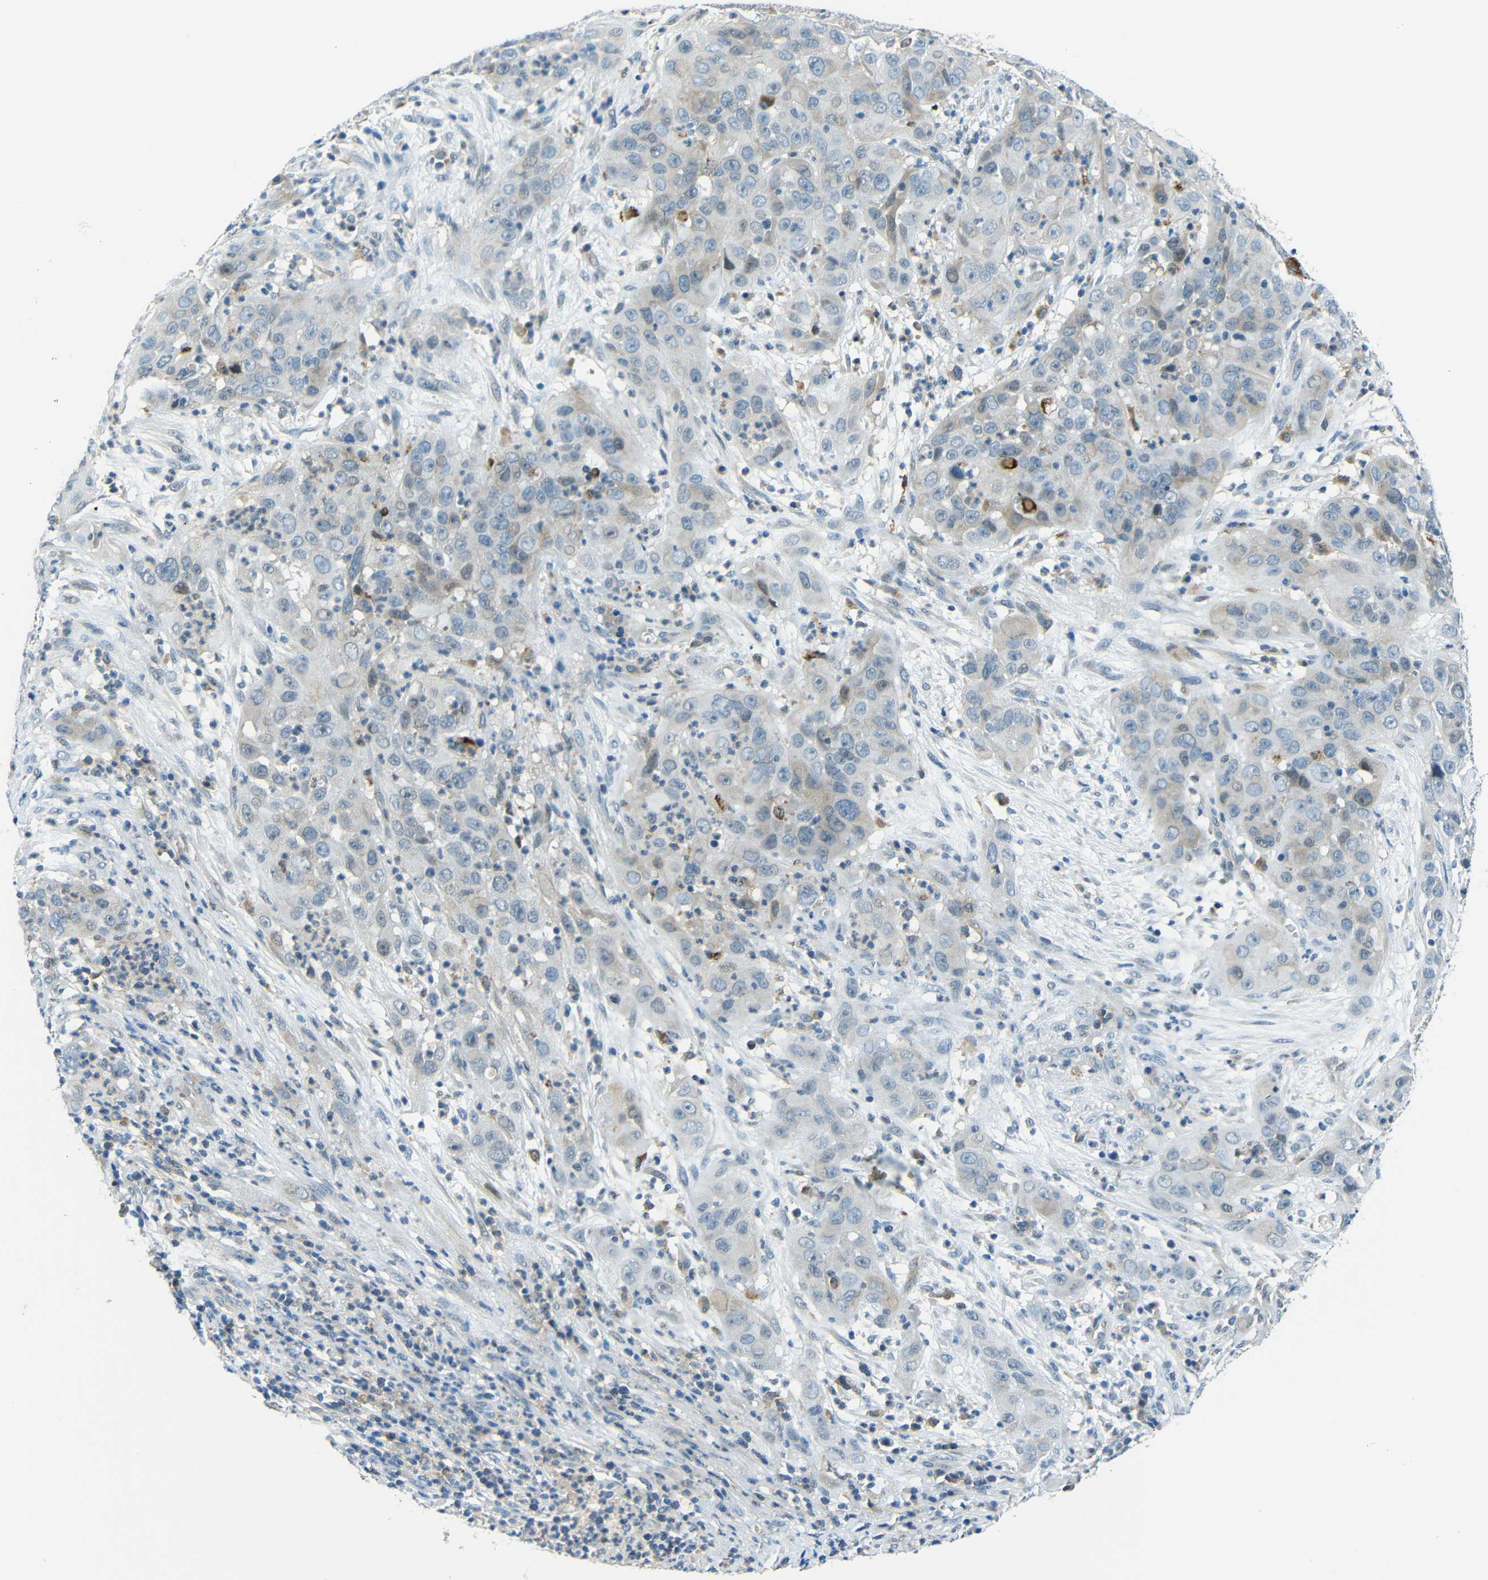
{"staining": {"intensity": "negative", "quantity": "none", "location": "none"}, "tissue": "cervical cancer", "cell_type": "Tumor cells", "image_type": "cancer", "snomed": [{"axis": "morphology", "description": "Squamous cell carcinoma, NOS"}, {"axis": "topography", "description": "Cervix"}], "caption": "The photomicrograph shows no significant staining in tumor cells of cervical cancer.", "gene": "ANKRD22", "patient": {"sex": "female", "age": 32}}